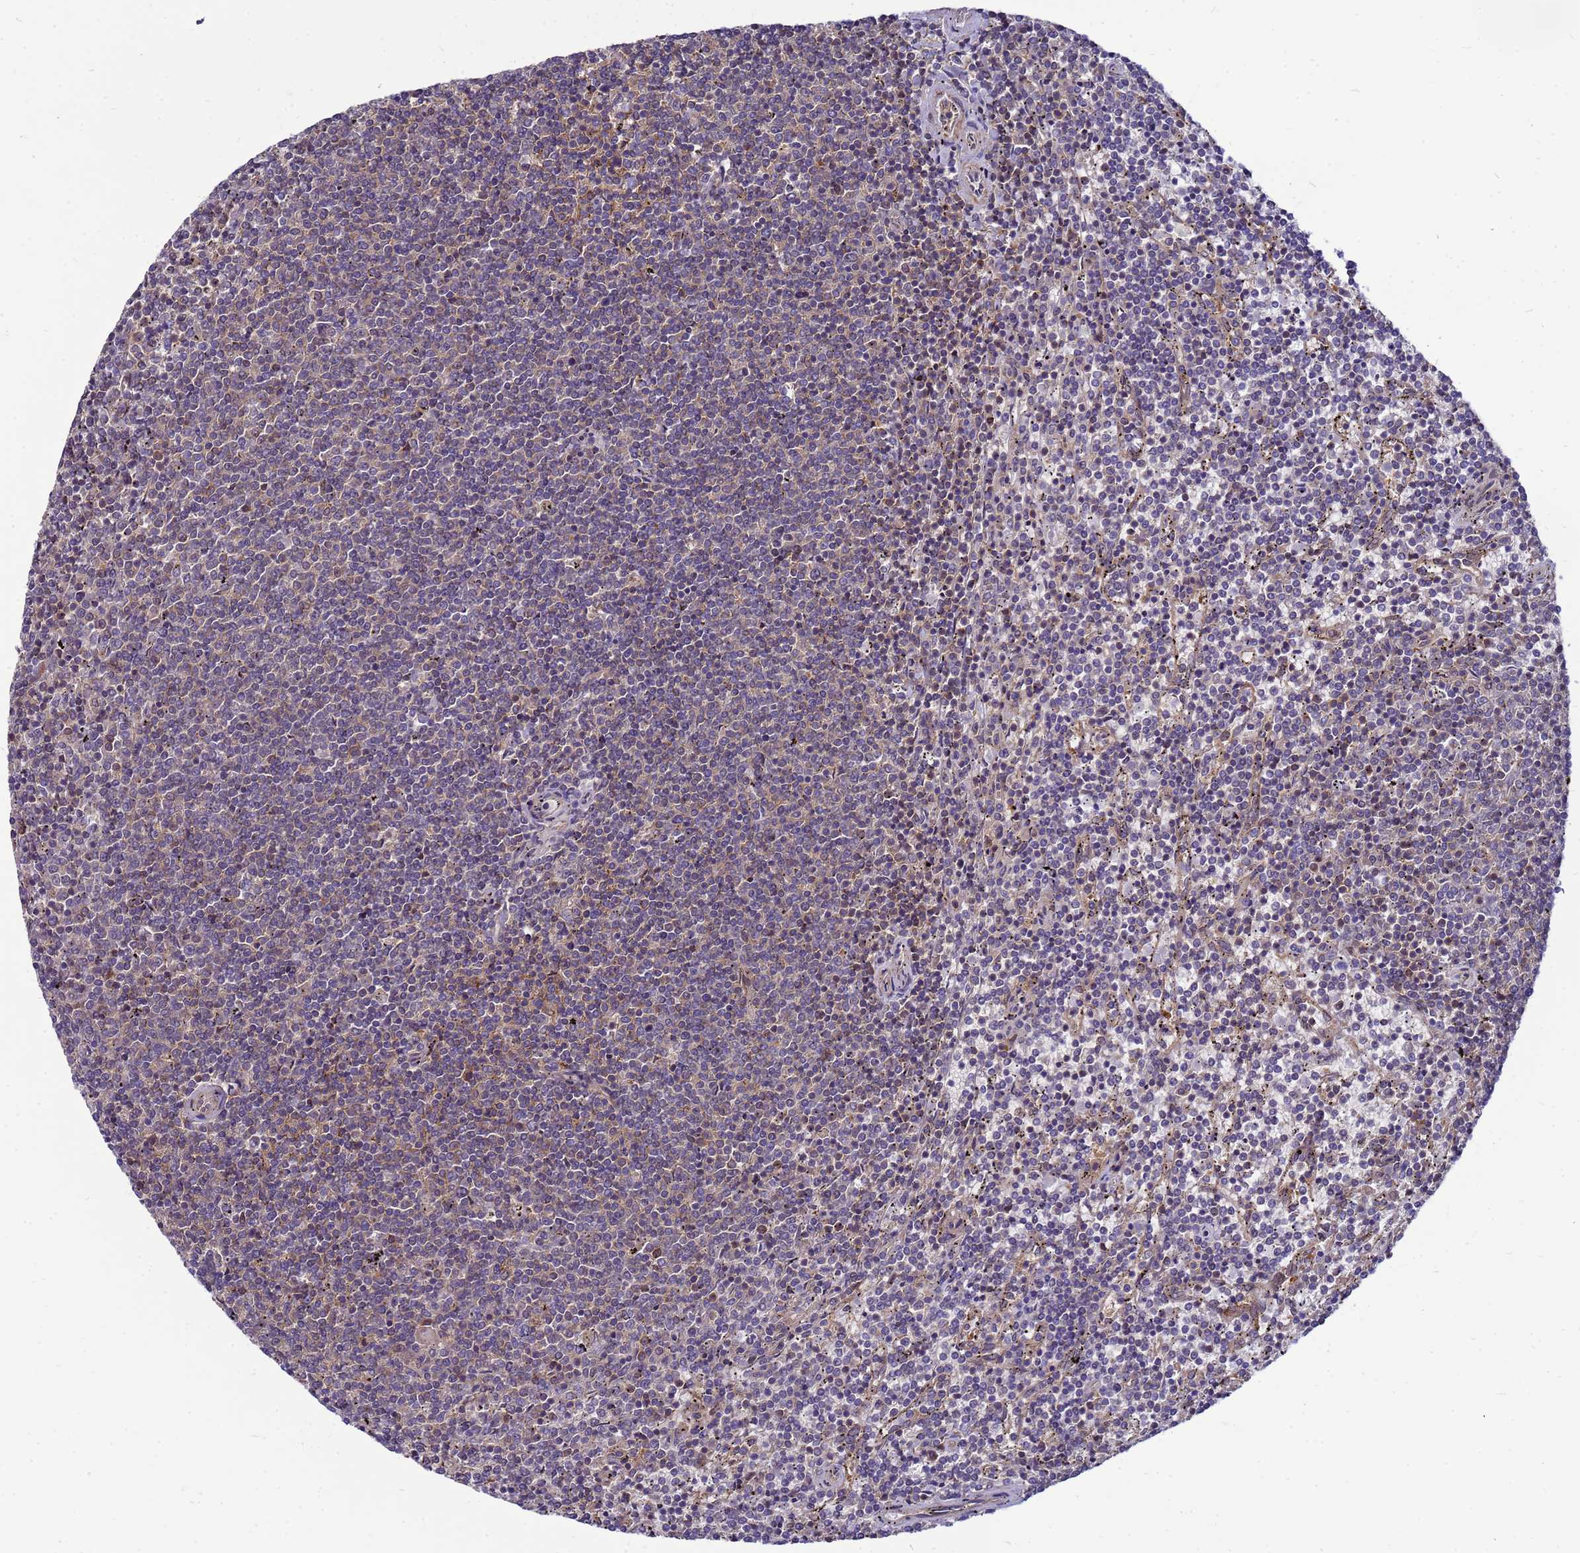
{"staining": {"intensity": "negative", "quantity": "none", "location": "none"}, "tissue": "lymphoma", "cell_type": "Tumor cells", "image_type": "cancer", "snomed": [{"axis": "morphology", "description": "Malignant lymphoma, non-Hodgkin's type, Low grade"}, {"axis": "topography", "description": "Spleen"}], "caption": "This histopathology image is of low-grade malignant lymphoma, non-Hodgkin's type stained with immunohistochemistry (IHC) to label a protein in brown with the nuclei are counter-stained blue. There is no staining in tumor cells.", "gene": "ENOPH1", "patient": {"sex": "female", "age": 50}}